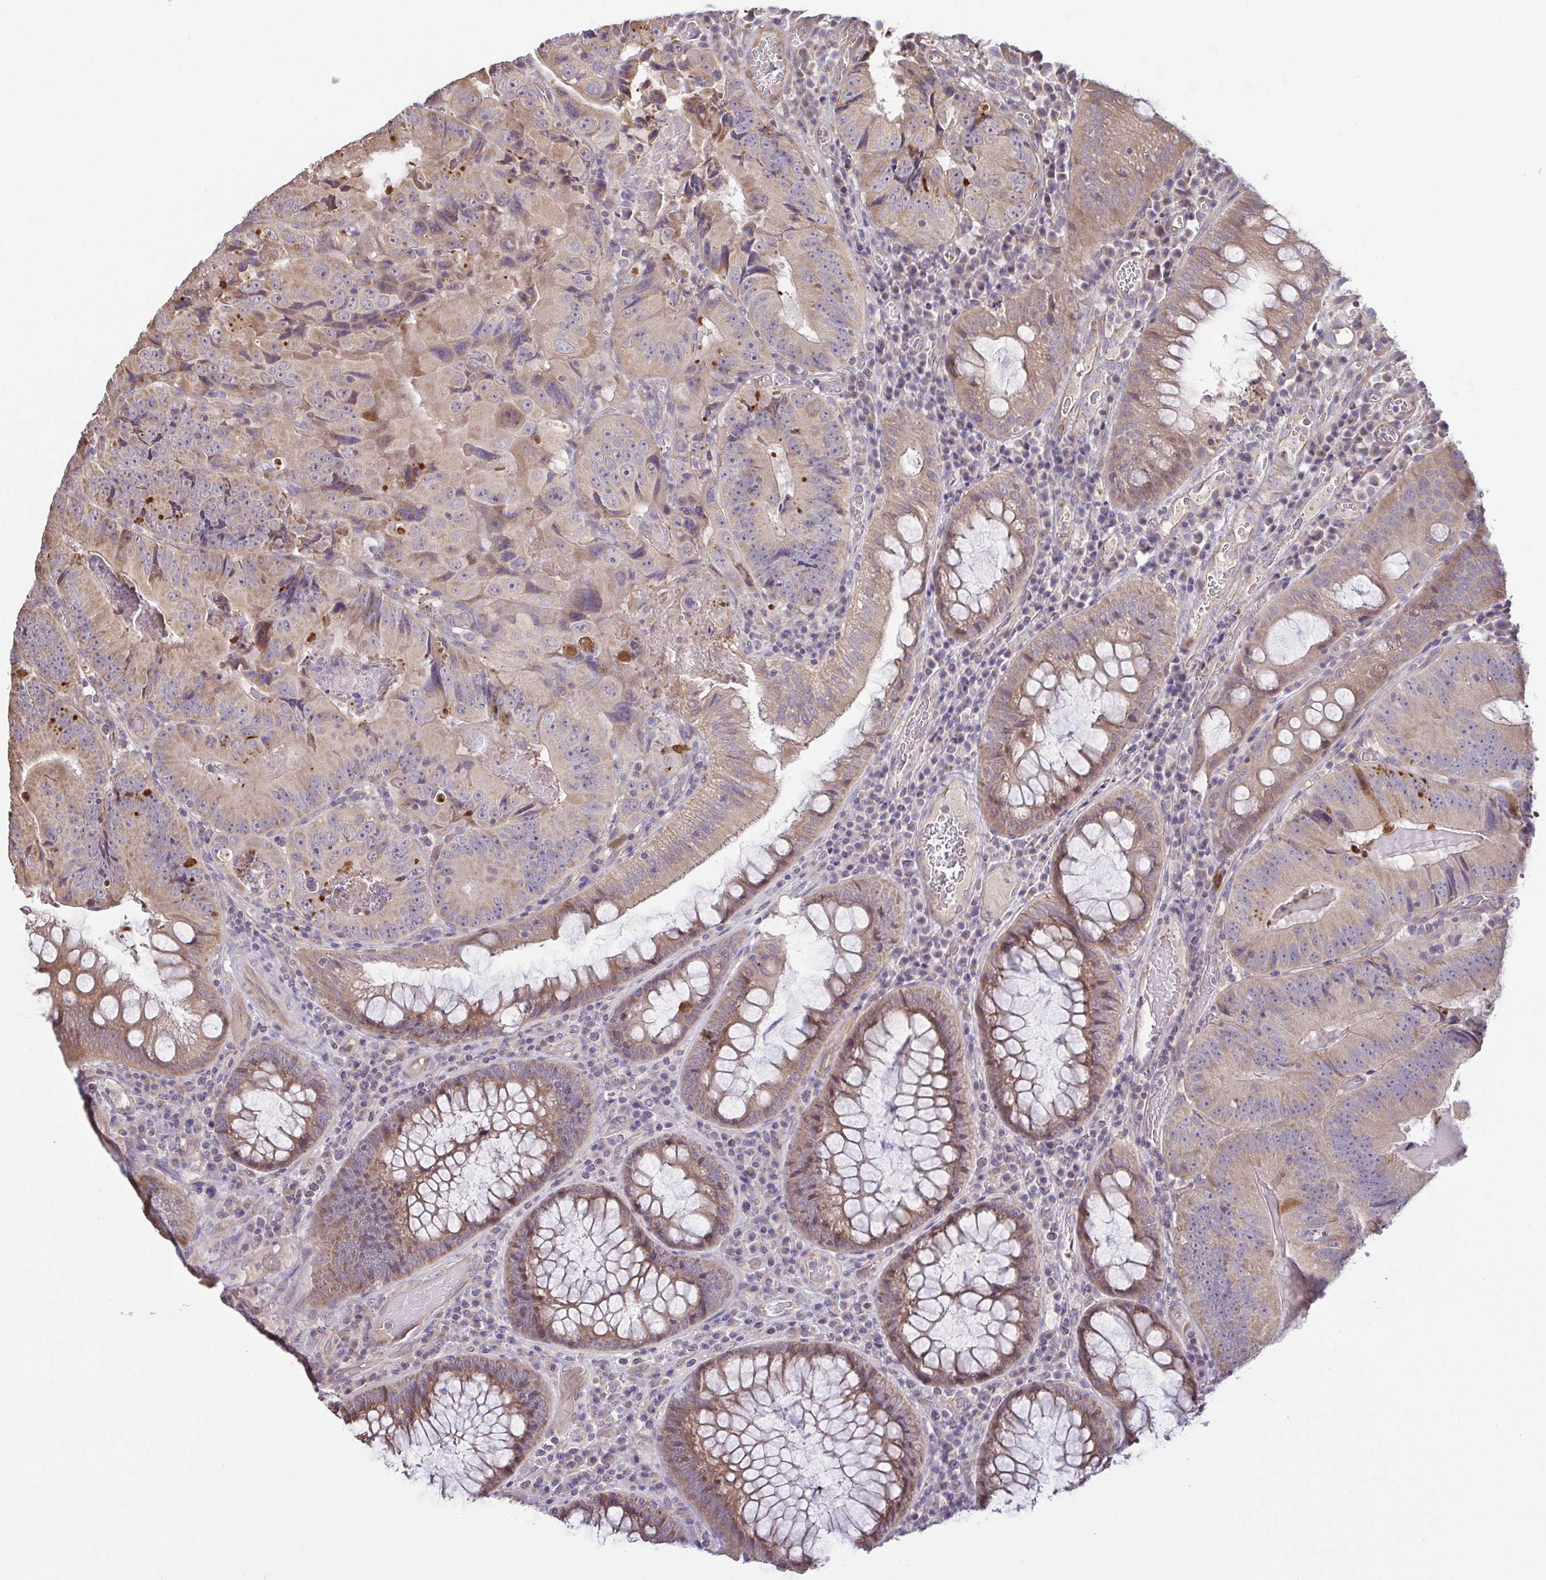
{"staining": {"intensity": "weak", "quantity": ">75%", "location": "cytoplasmic/membranous"}, "tissue": "colorectal cancer", "cell_type": "Tumor cells", "image_type": "cancer", "snomed": [{"axis": "morphology", "description": "Adenocarcinoma, NOS"}, {"axis": "topography", "description": "Colon"}], "caption": "High-magnification brightfield microscopy of colorectal adenocarcinoma stained with DAB (brown) and counterstained with hematoxylin (blue). tumor cells exhibit weak cytoplasmic/membranous expression is appreciated in approximately>75% of cells. (IHC, brightfield microscopy, high magnification).", "gene": "OSBPL7", "patient": {"sex": "female", "age": 86}}